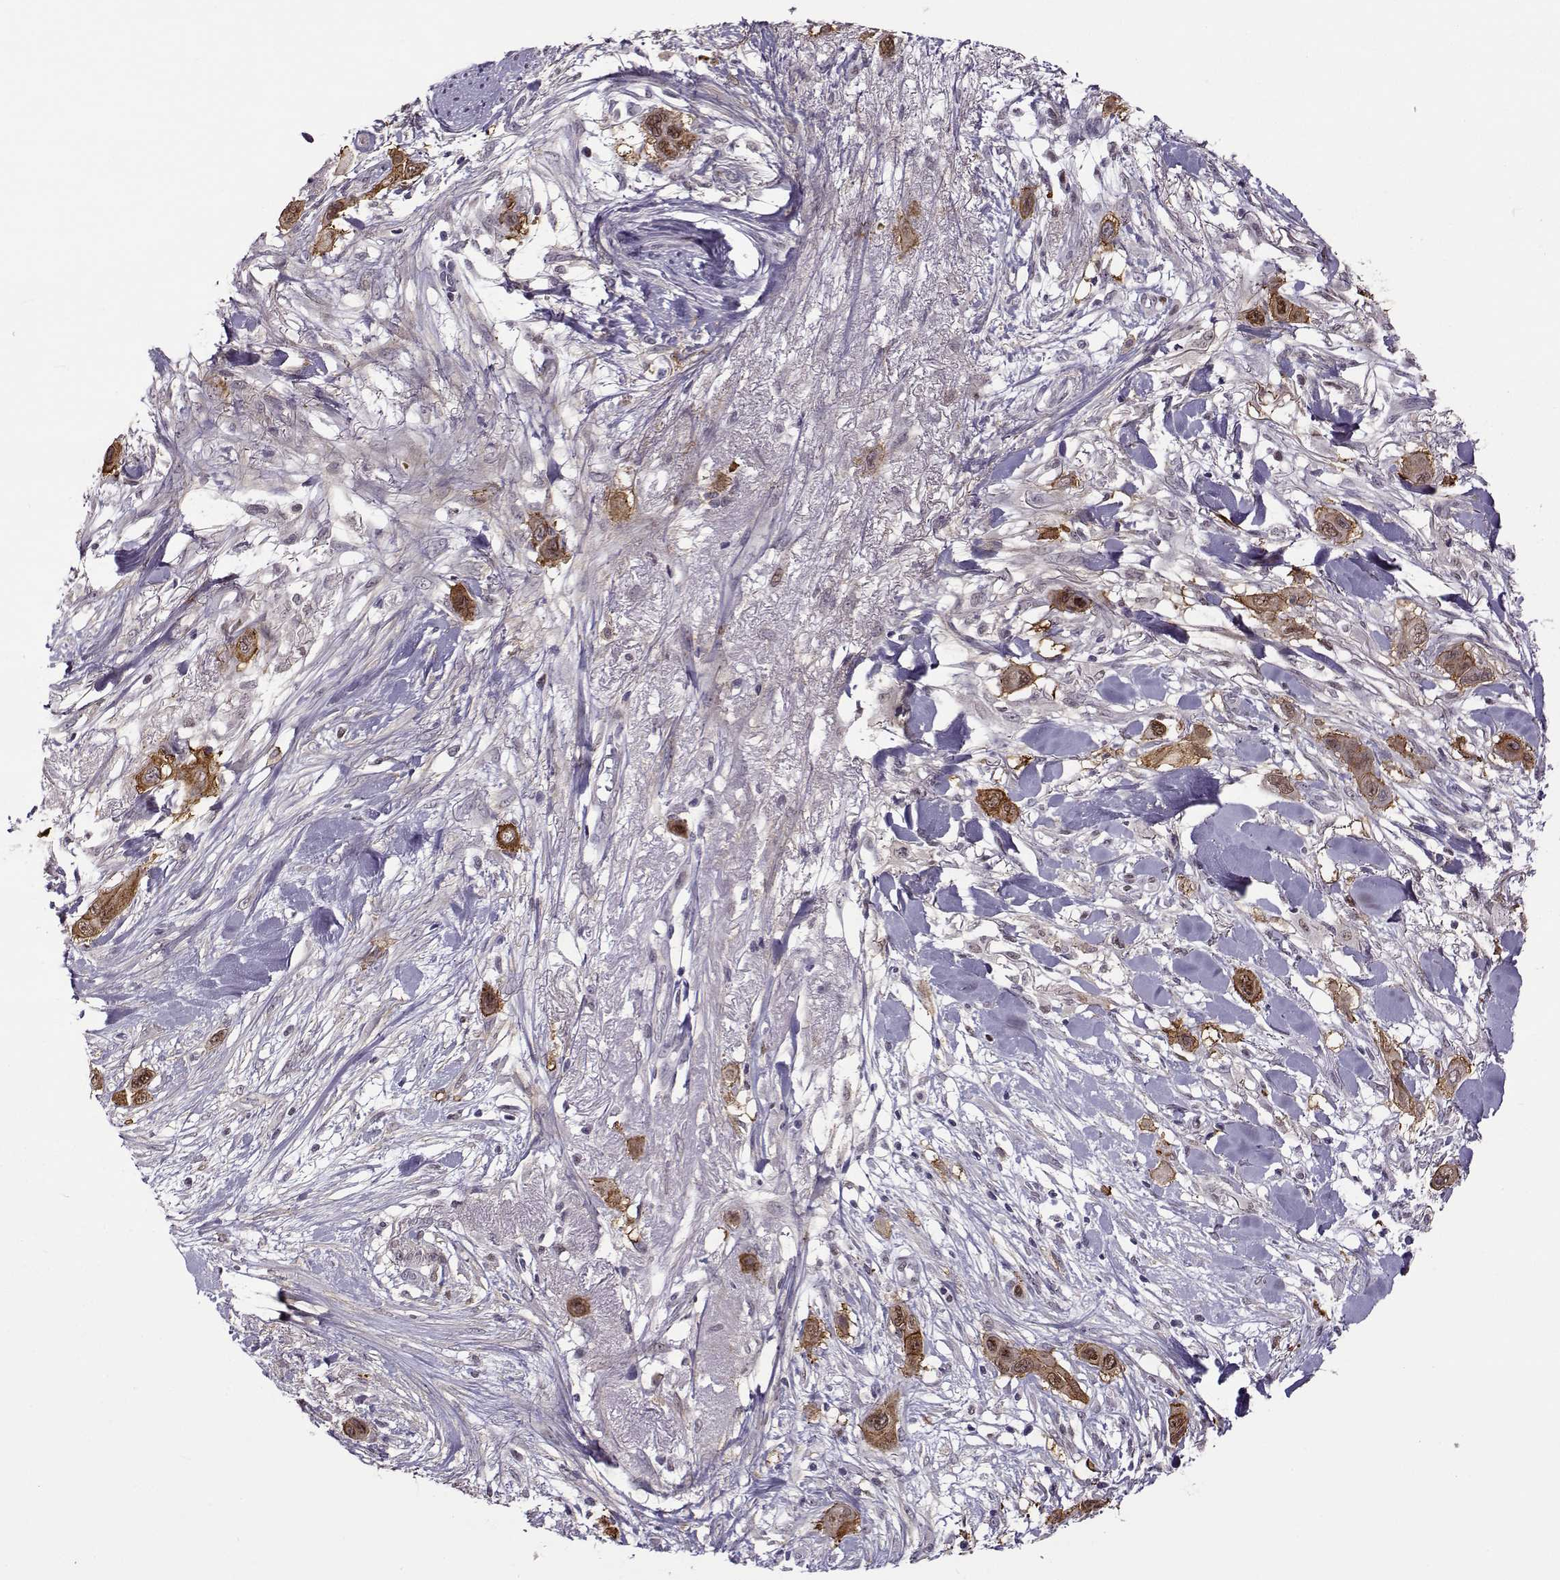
{"staining": {"intensity": "moderate", "quantity": "25%-75%", "location": "cytoplasmic/membranous,nuclear"}, "tissue": "skin cancer", "cell_type": "Tumor cells", "image_type": "cancer", "snomed": [{"axis": "morphology", "description": "Squamous cell carcinoma, NOS"}, {"axis": "topography", "description": "Skin"}], "caption": "Immunohistochemistry (IHC) histopathology image of human skin cancer (squamous cell carcinoma) stained for a protein (brown), which demonstrates medium levels of moderate cytoplasmic/membranous and nuclear staining in approximately 25%-75% of tumor cells.", "gene": "BACH1", "patient": {"sex": "male", "age": 79}}